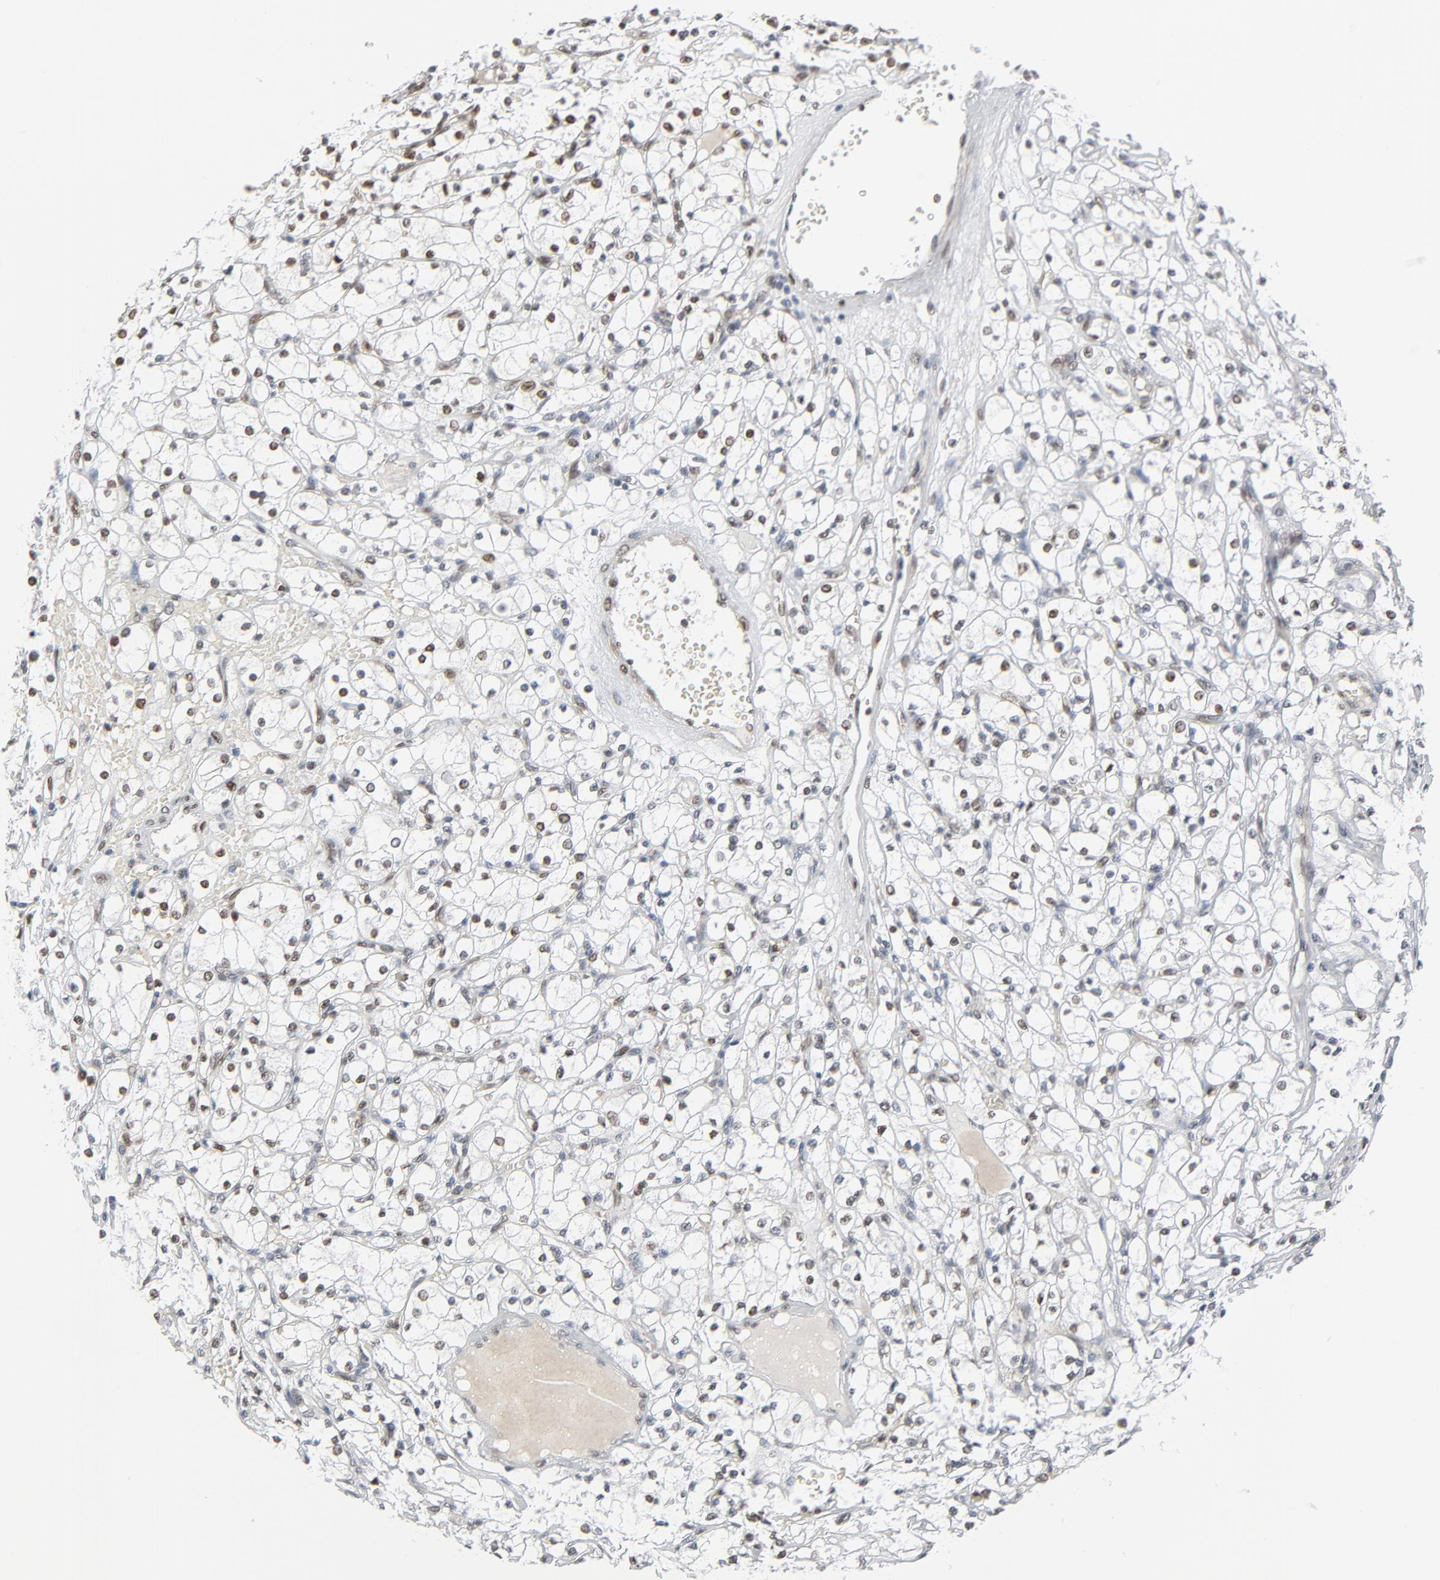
{"staining": {"intensity": "moderate", "quantity": "25%-75%", "location": "nuclear"}, "tissue": "renal cancer", "cell_type": "Tumor cells", "image_type": "cancer", "snomed": [{"axis": "morphology", "description": "Adenocarcinoma, NOS"}, {"axis": "topography", "description": "Kidney"}], "caption": "An IHC photomicrograph of neoplastic tissue is shown. Protein staining in brown labels moderate nuclear positivity in renal cancer within tumor cells. (IHC, brightfield microscopy, high magnification).", "gene": "CUX1", "patient": {"sex": "male", "age": 61}}